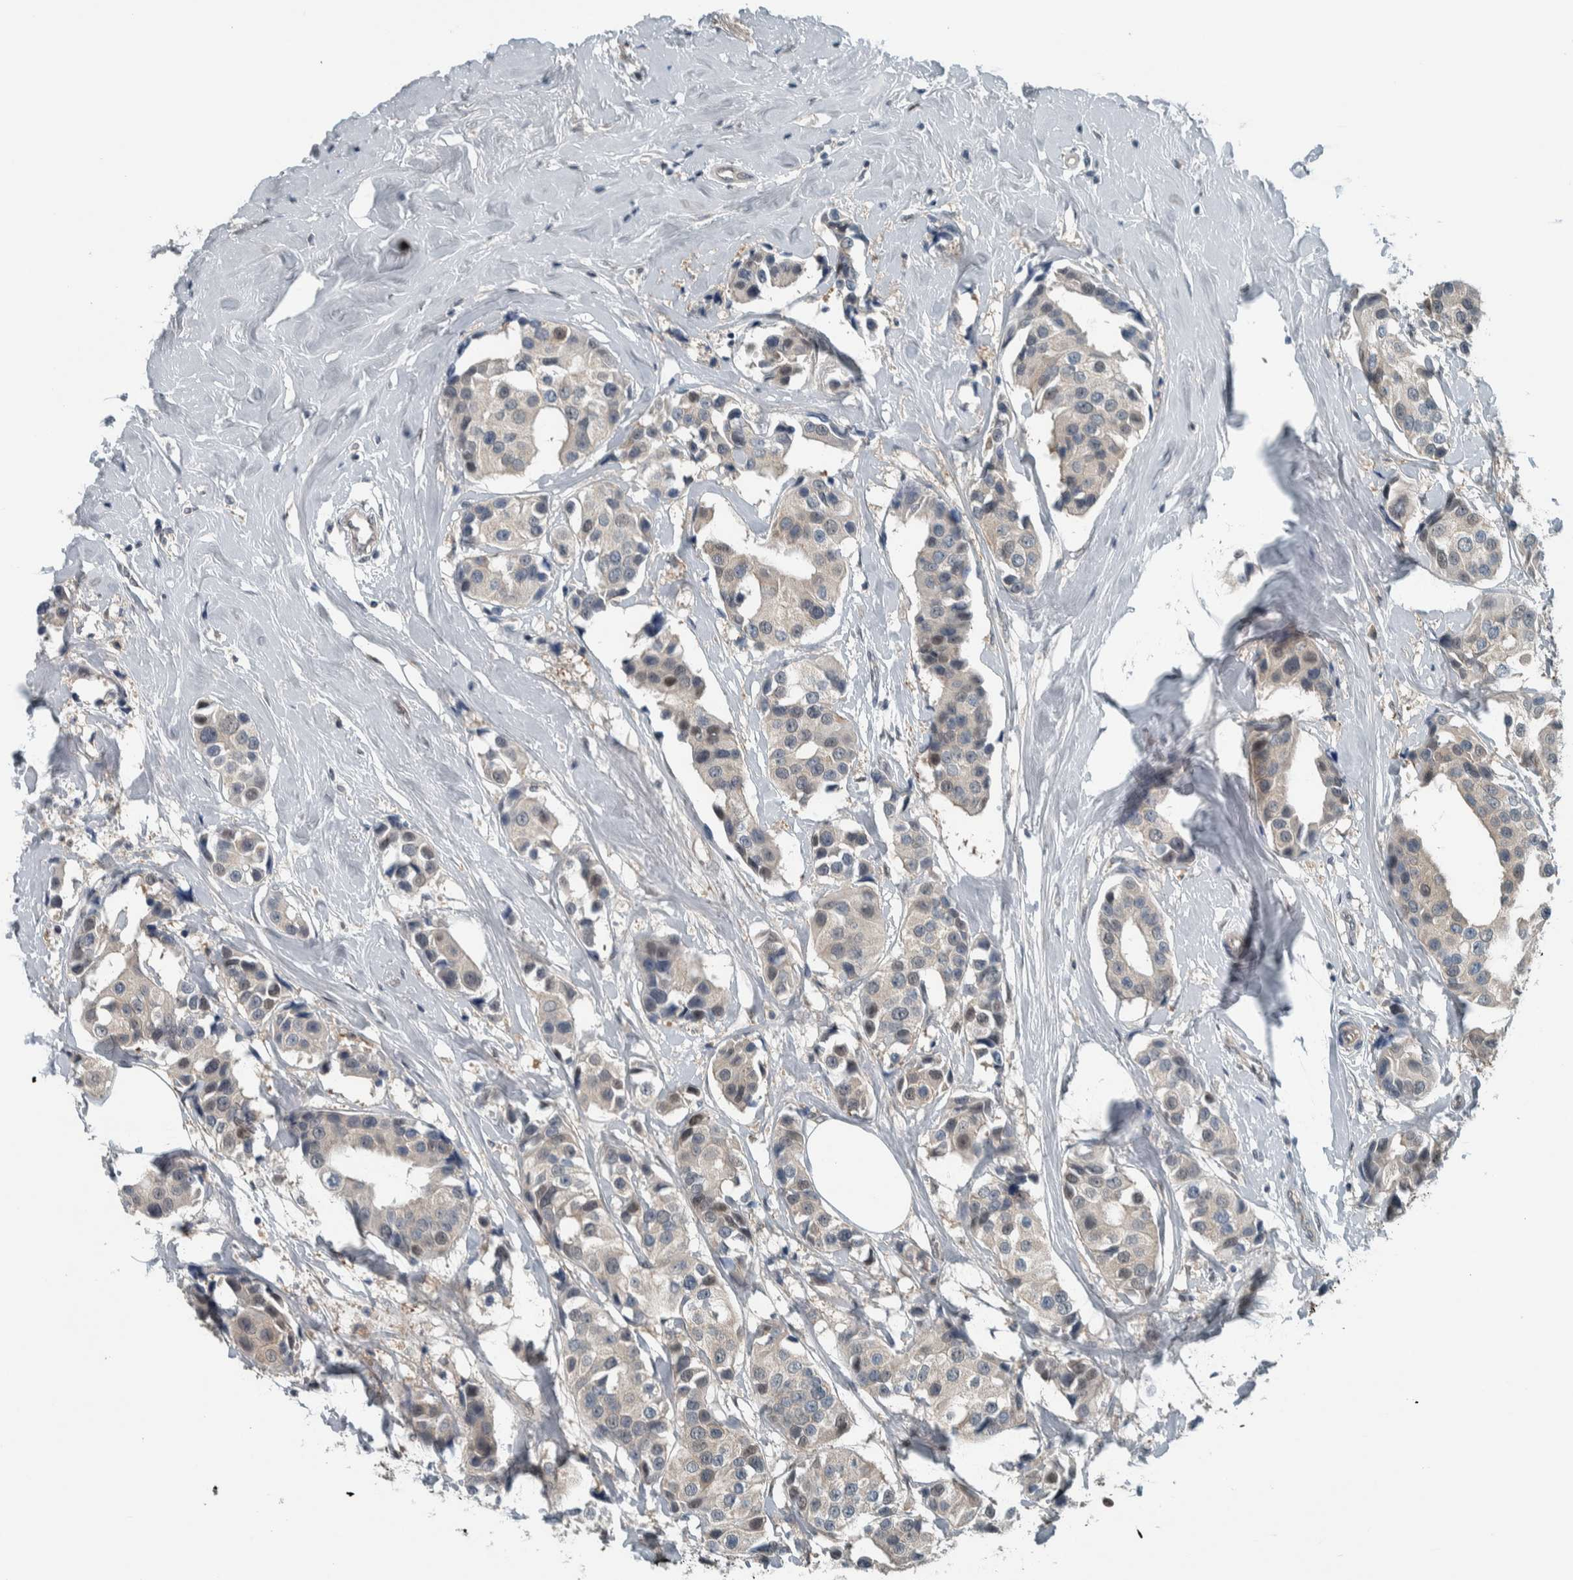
{"staining": {"intensity": "weak", "quantity": "<25%", "location": "nuclear"}, "tissue": "breast cancer", "cell_type": "Tumor cells", "image_type": "cancer", "snomed": [{"axis": "morphology", "description": "Normal tissue, NOS"}, {"axis": "morphology", "description": "Duct carcinoma"}, {"axis": "topography", "description": "Breast"}], "caption": "Immunohistochemistry histopathology image of neoplastic tissue: human breast cancer stained with DAB (3,3'-diaminobenzidine) displays no significant protein positivity in tumor cells.", "gene": "ALAD", "patient": {"sex": "female", "age": 39}}